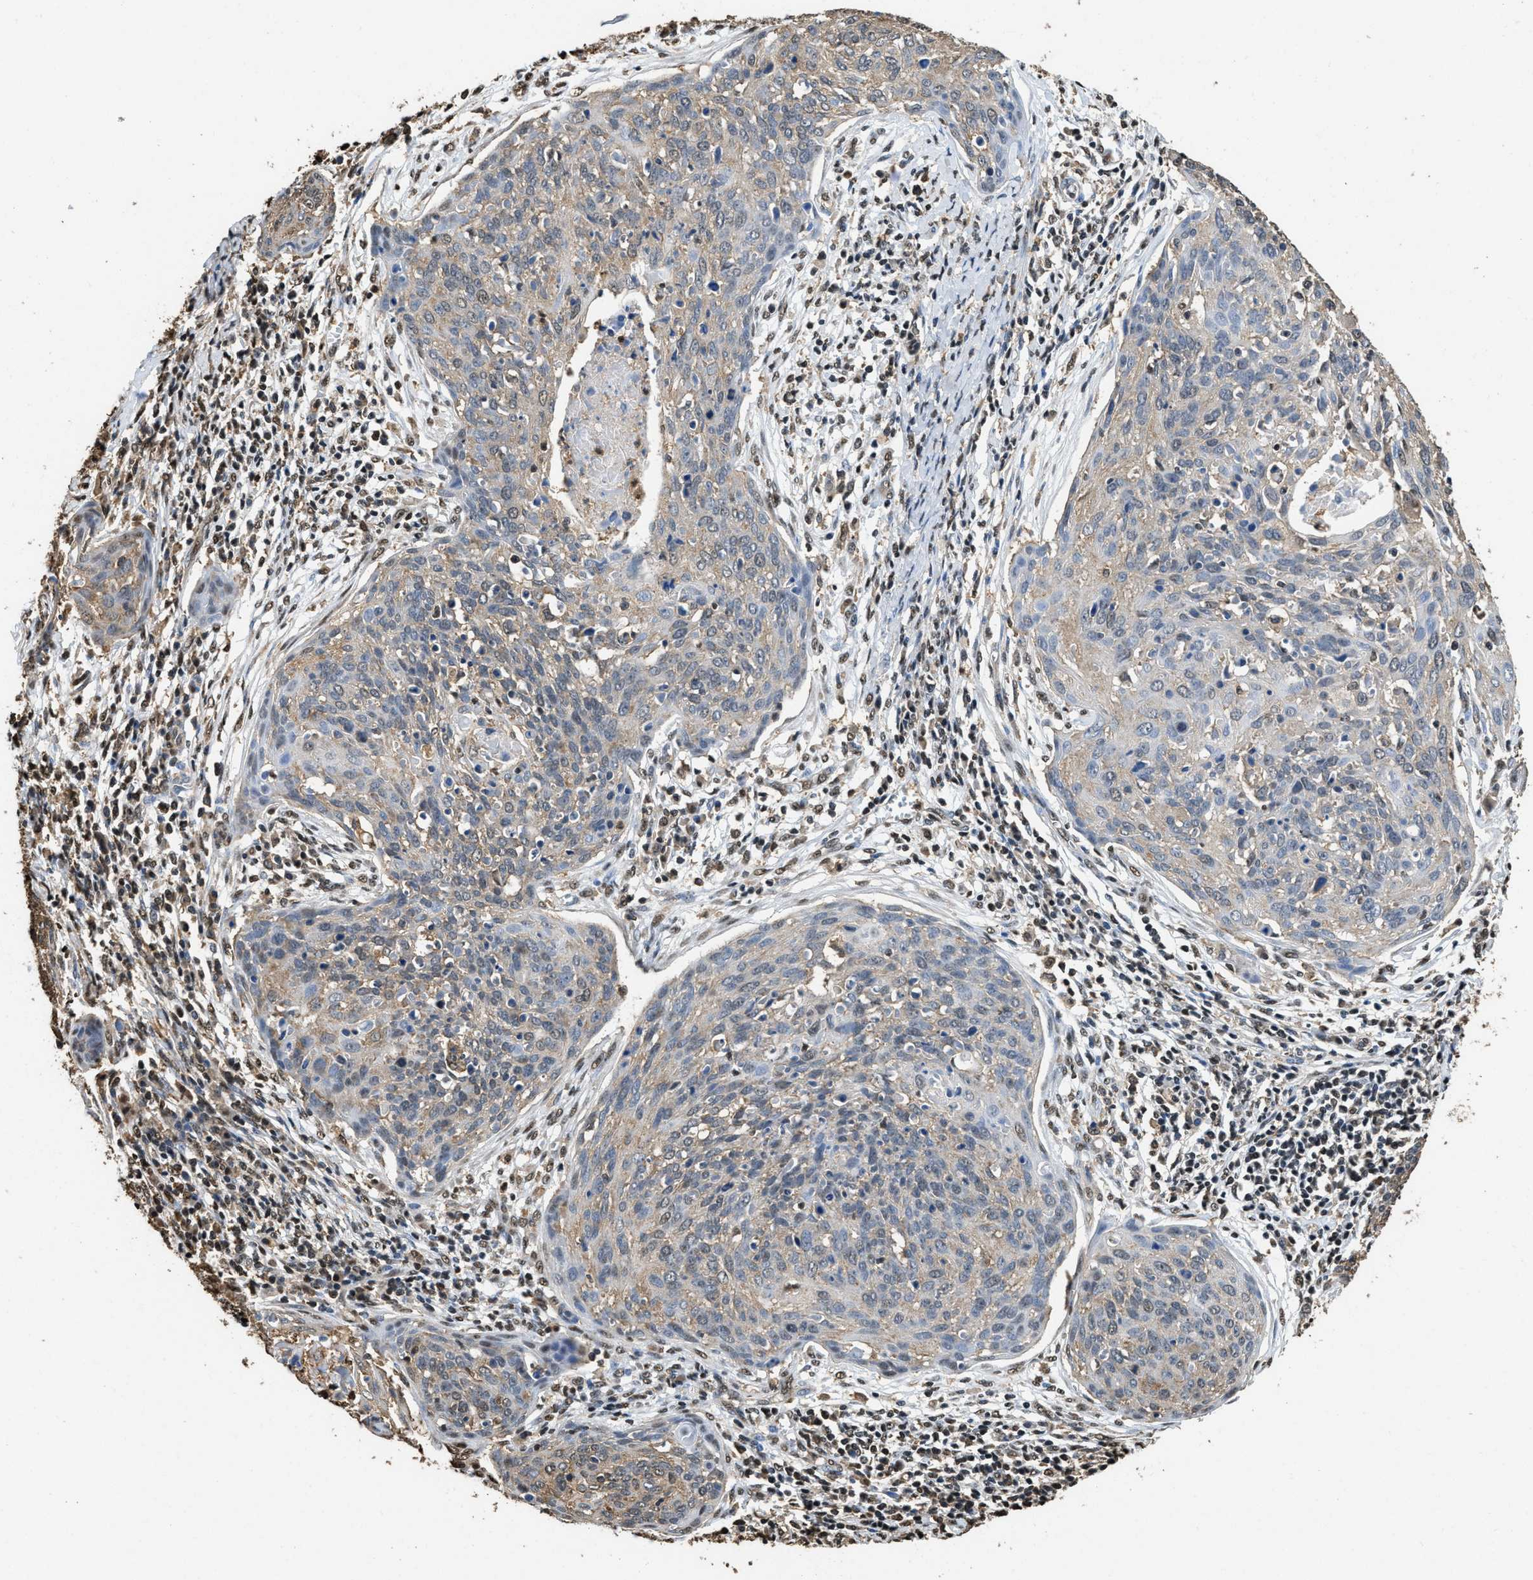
{"staining": {"intensity": "weak", "quantity": "25%-75%", "location": "cytoplasmic/membranous"}, "tissue": "cervical cancer", "cell_type": "Tumor cells", "image_type": "cancer", "snomed": [{"axis": "morphology", "description": "Squamous cell carcinoma, NOS"}, {"axis": "topography", "description": "Cervix"}], "caption": "Cervical cancer (squamous cell carcinoma) stained with a brown dye displays weak cytoplasmic/membranous positive staining in about 25%-75% of tumor cells.", "gene": "GAPDH", "patient": {"sex": "female", "age": 38}}